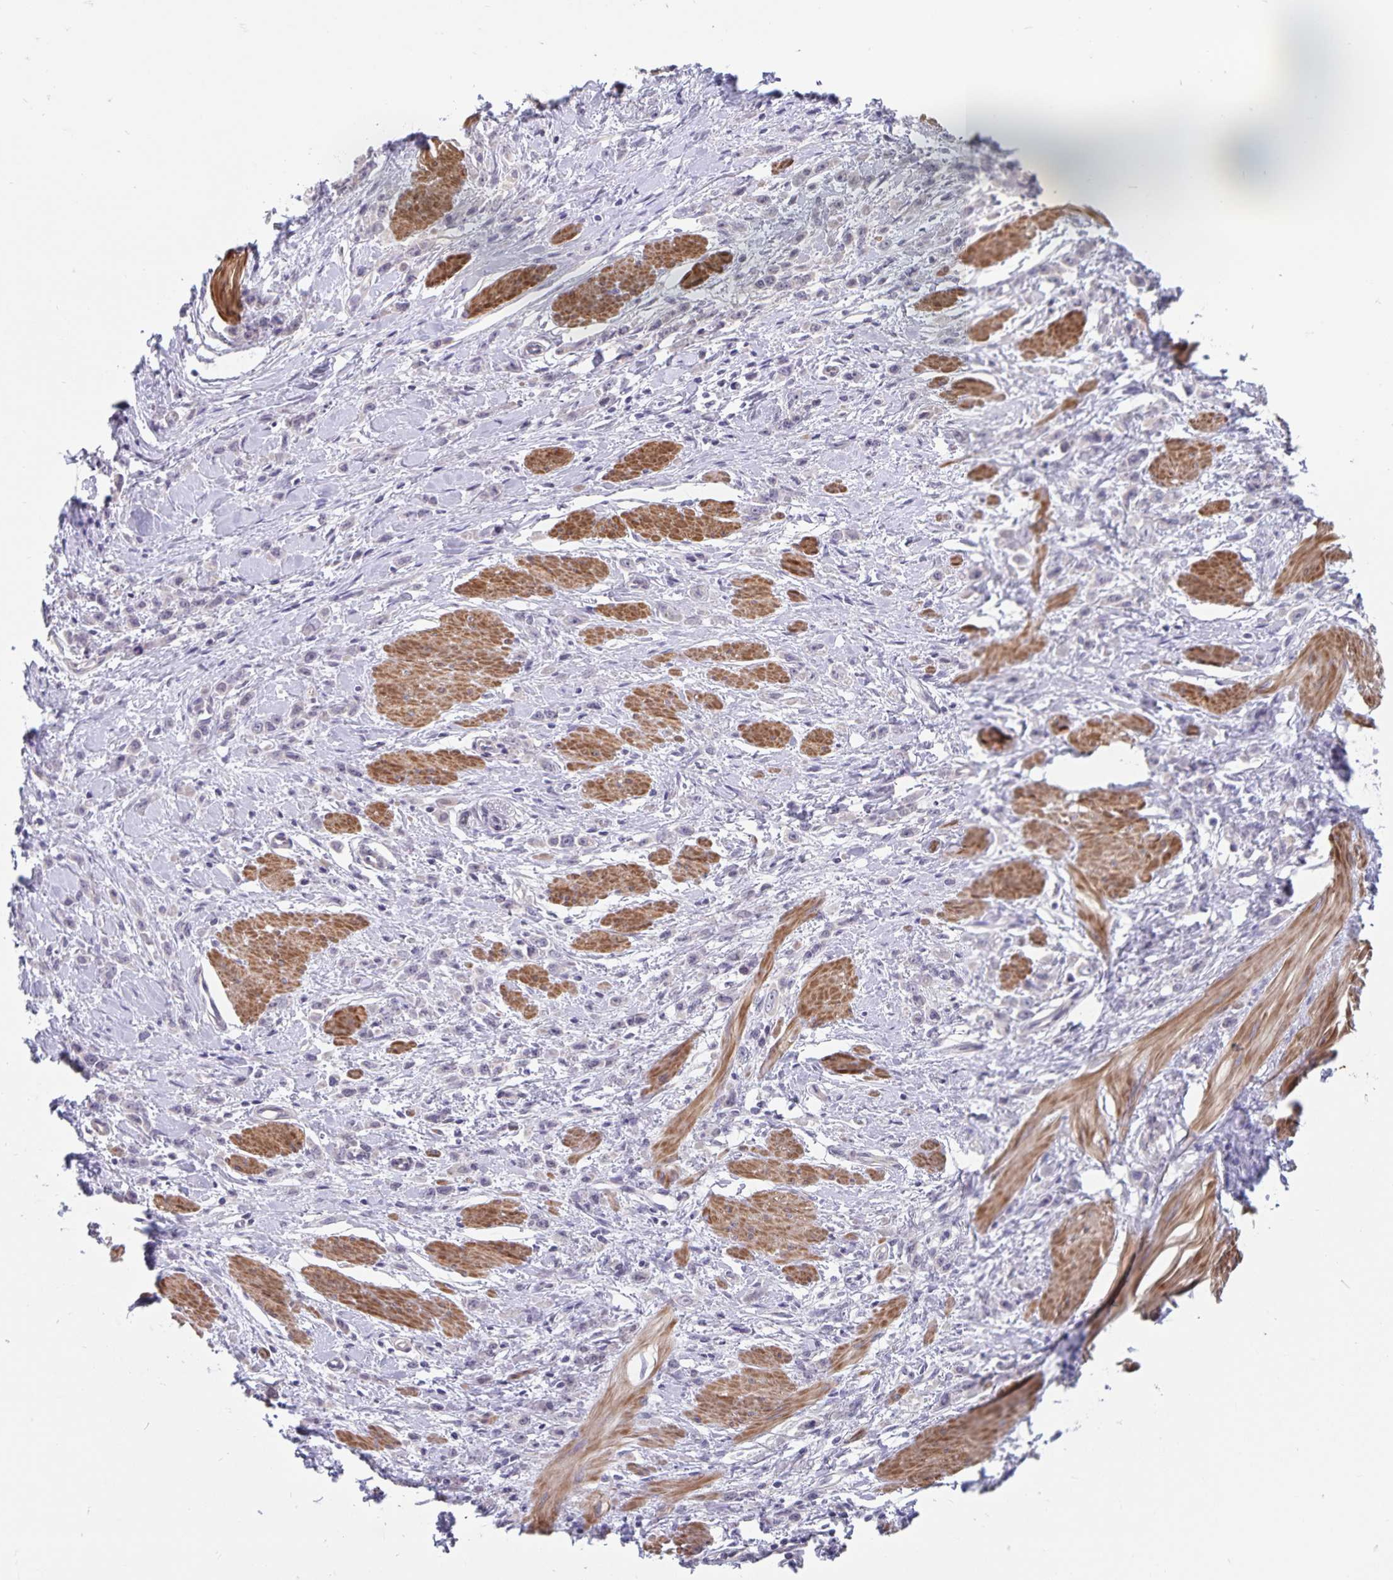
{"staining": {"intensity": "negative", "quantity": "none", "location": "none"}, "tissue": "stomach cancer", "cell_type": "Tumor cells", "image_type": "cancer", "snomed": [{"axis": "morphology", "description": "Adenocarcinoma, NOS"}, {"axis": "topography", "description": "Stomach"}], "caption": "Adenocarcinoma (stomach) stained for a protein using IHC displays no expression tumor cells.", "gene": "BAG6", "patient": {"sex": "male", "age": 47}}